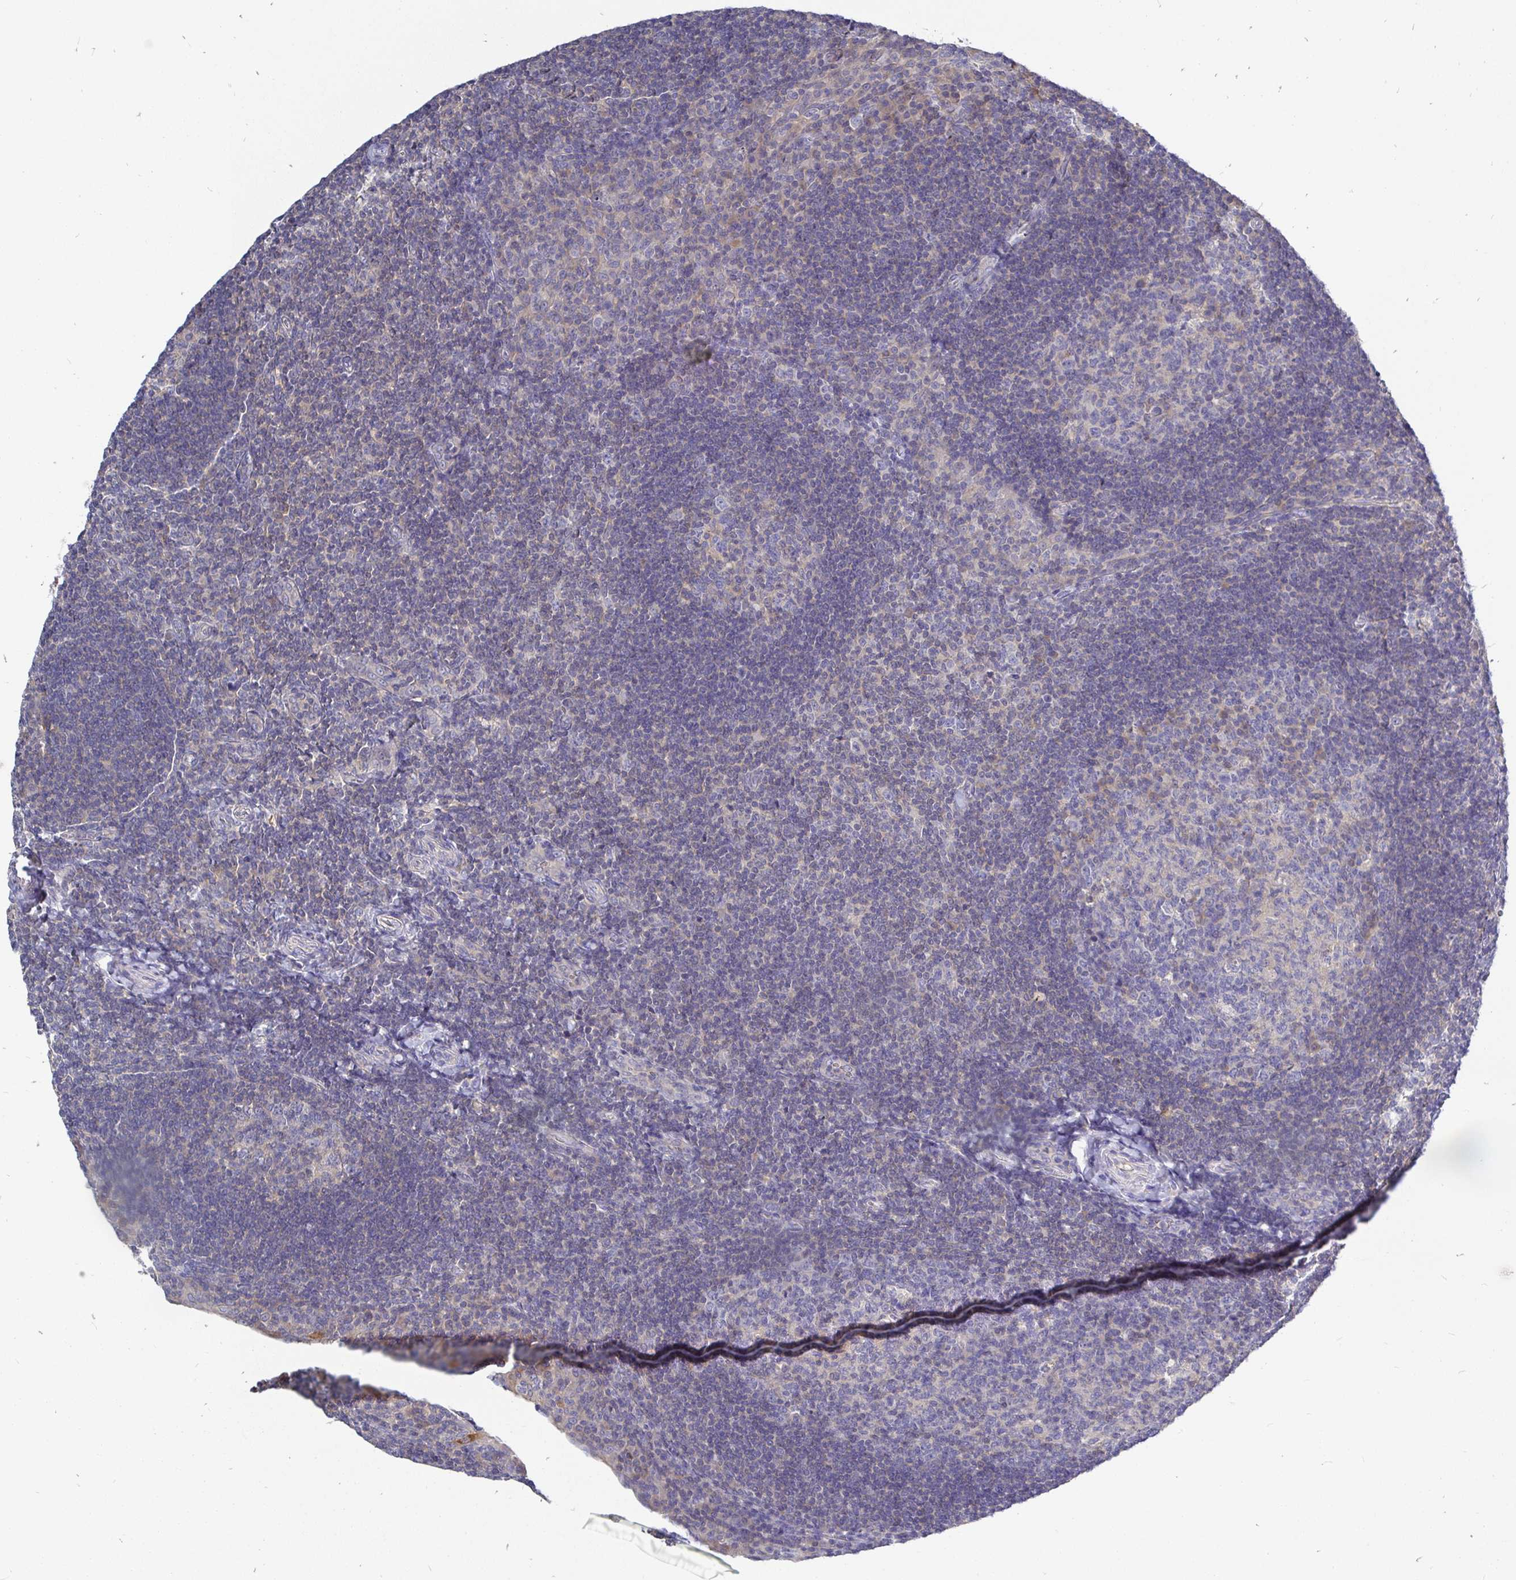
{"staining": {"intensity": "negative", "quantity": "none", "location": "none"}, "tissue": "tonsil", "cell_type": "Germinal center cells", "image_type": "normal", "snomed": [{"axis": "morphology", "description": "Normal tissue, NOS"}, {"axis": "topography", "description": "Tonsil"}], "caption": "There is no significant expression in germinal center cells of tonsil. (Stains: DAB immunohistochemistry (IHC) with hematoxylin counter stain, Microscopy: brightfield microscopy at high magnification).", "gene": "KIF21A", "patient": {"sex": "male", "age": 17}}